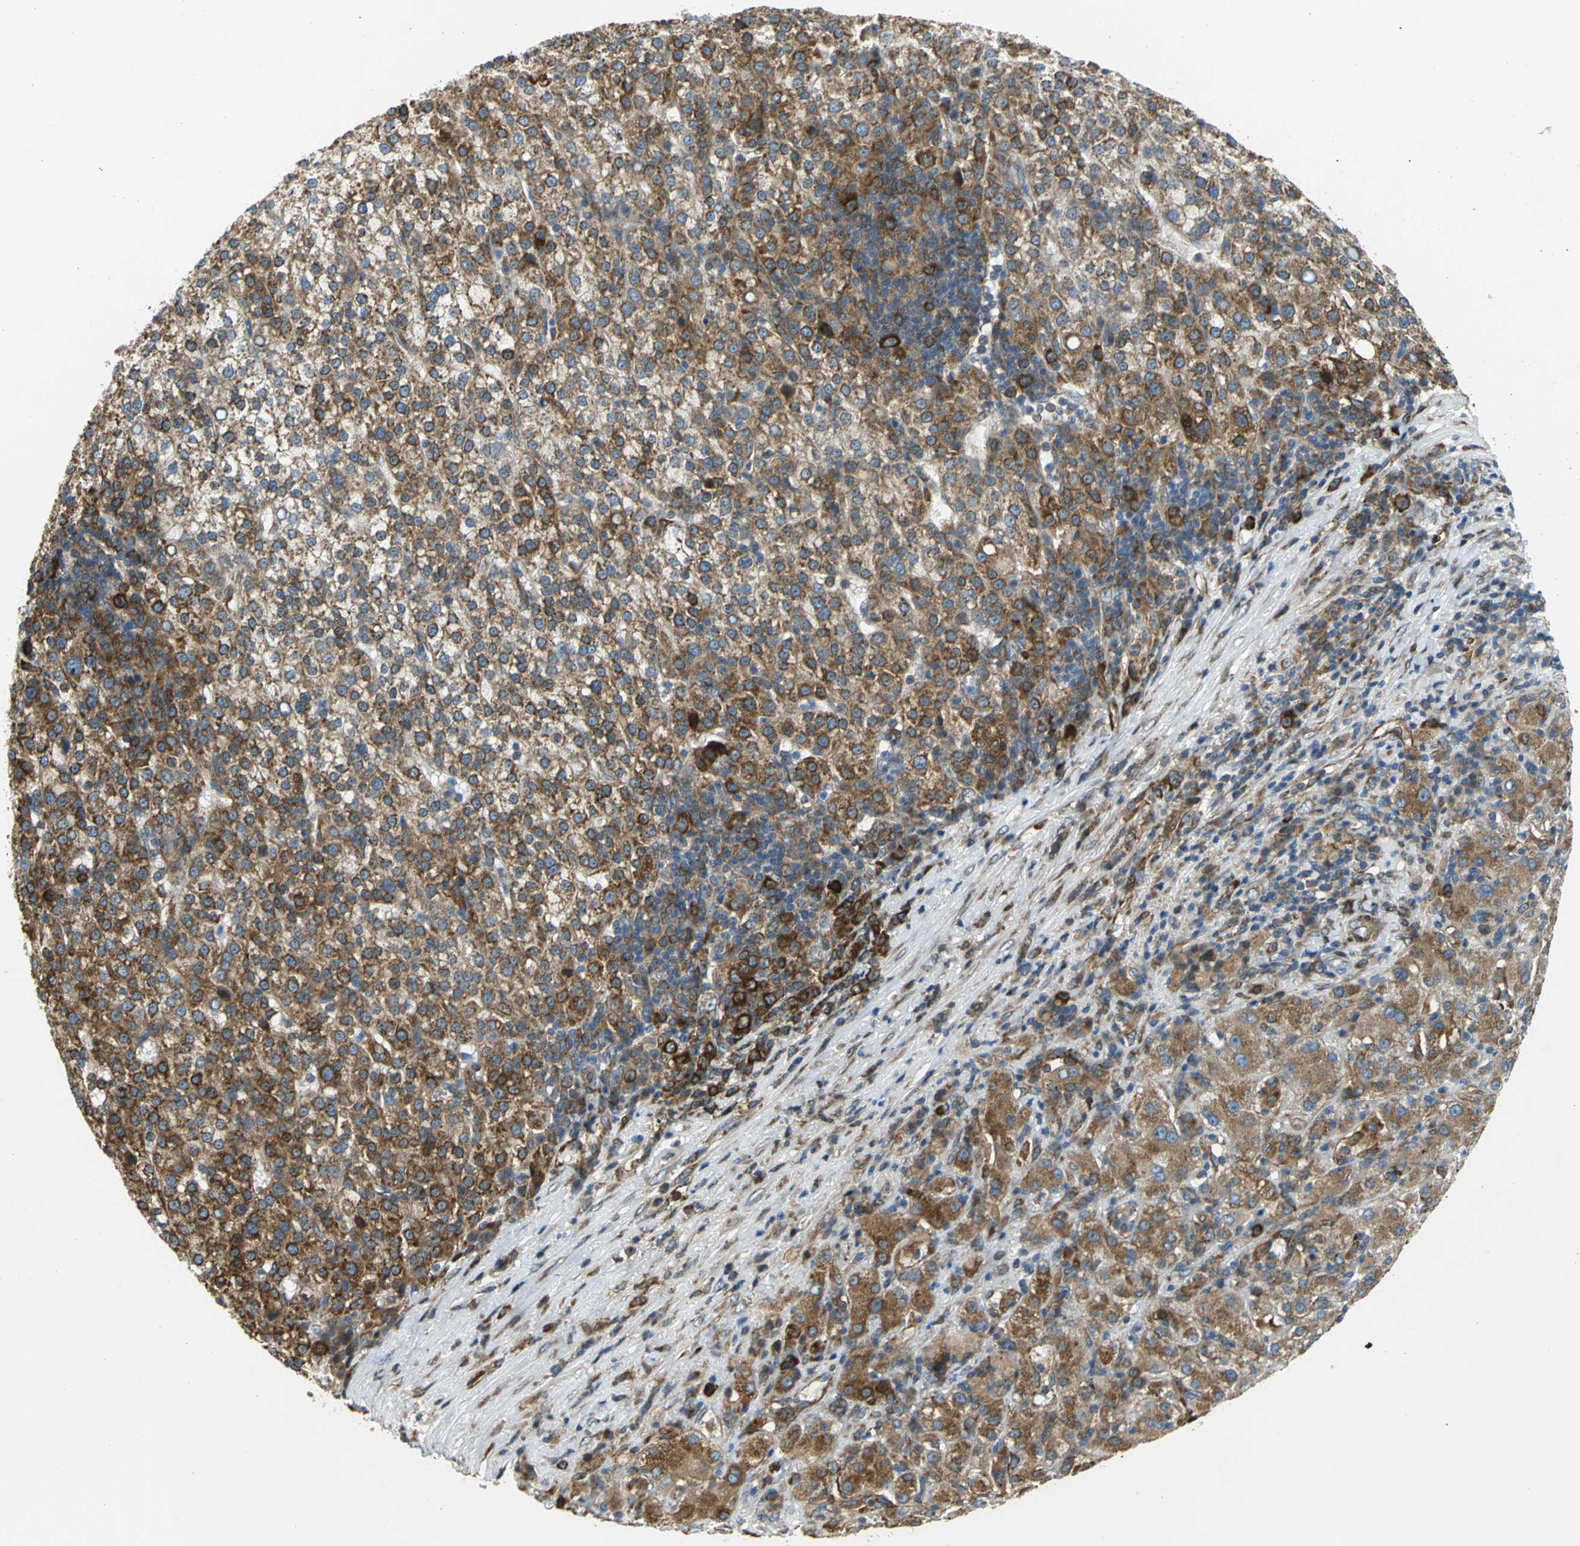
{"staining": {"intensity": "moderate", "quantity": ">75%", "location": "cytoplasmic/membranous"}, "tissue": "liver cancer", "cell_type": "Tumor cells", "image_type": "cancer", "snomed": [{"axis": "morphology", "description": "Carcinoma, Hepatocellular, NOS"}, {"axis": "topography", "description": "Liver"}], "caption": "Human liver cancer stained with a brown dye demonstrates moderate cytoplasmic/membranous positive staining in about >75% of tumor cells.", "gene": "YBX1", "patient": {"sex": "female", "age": 58}}